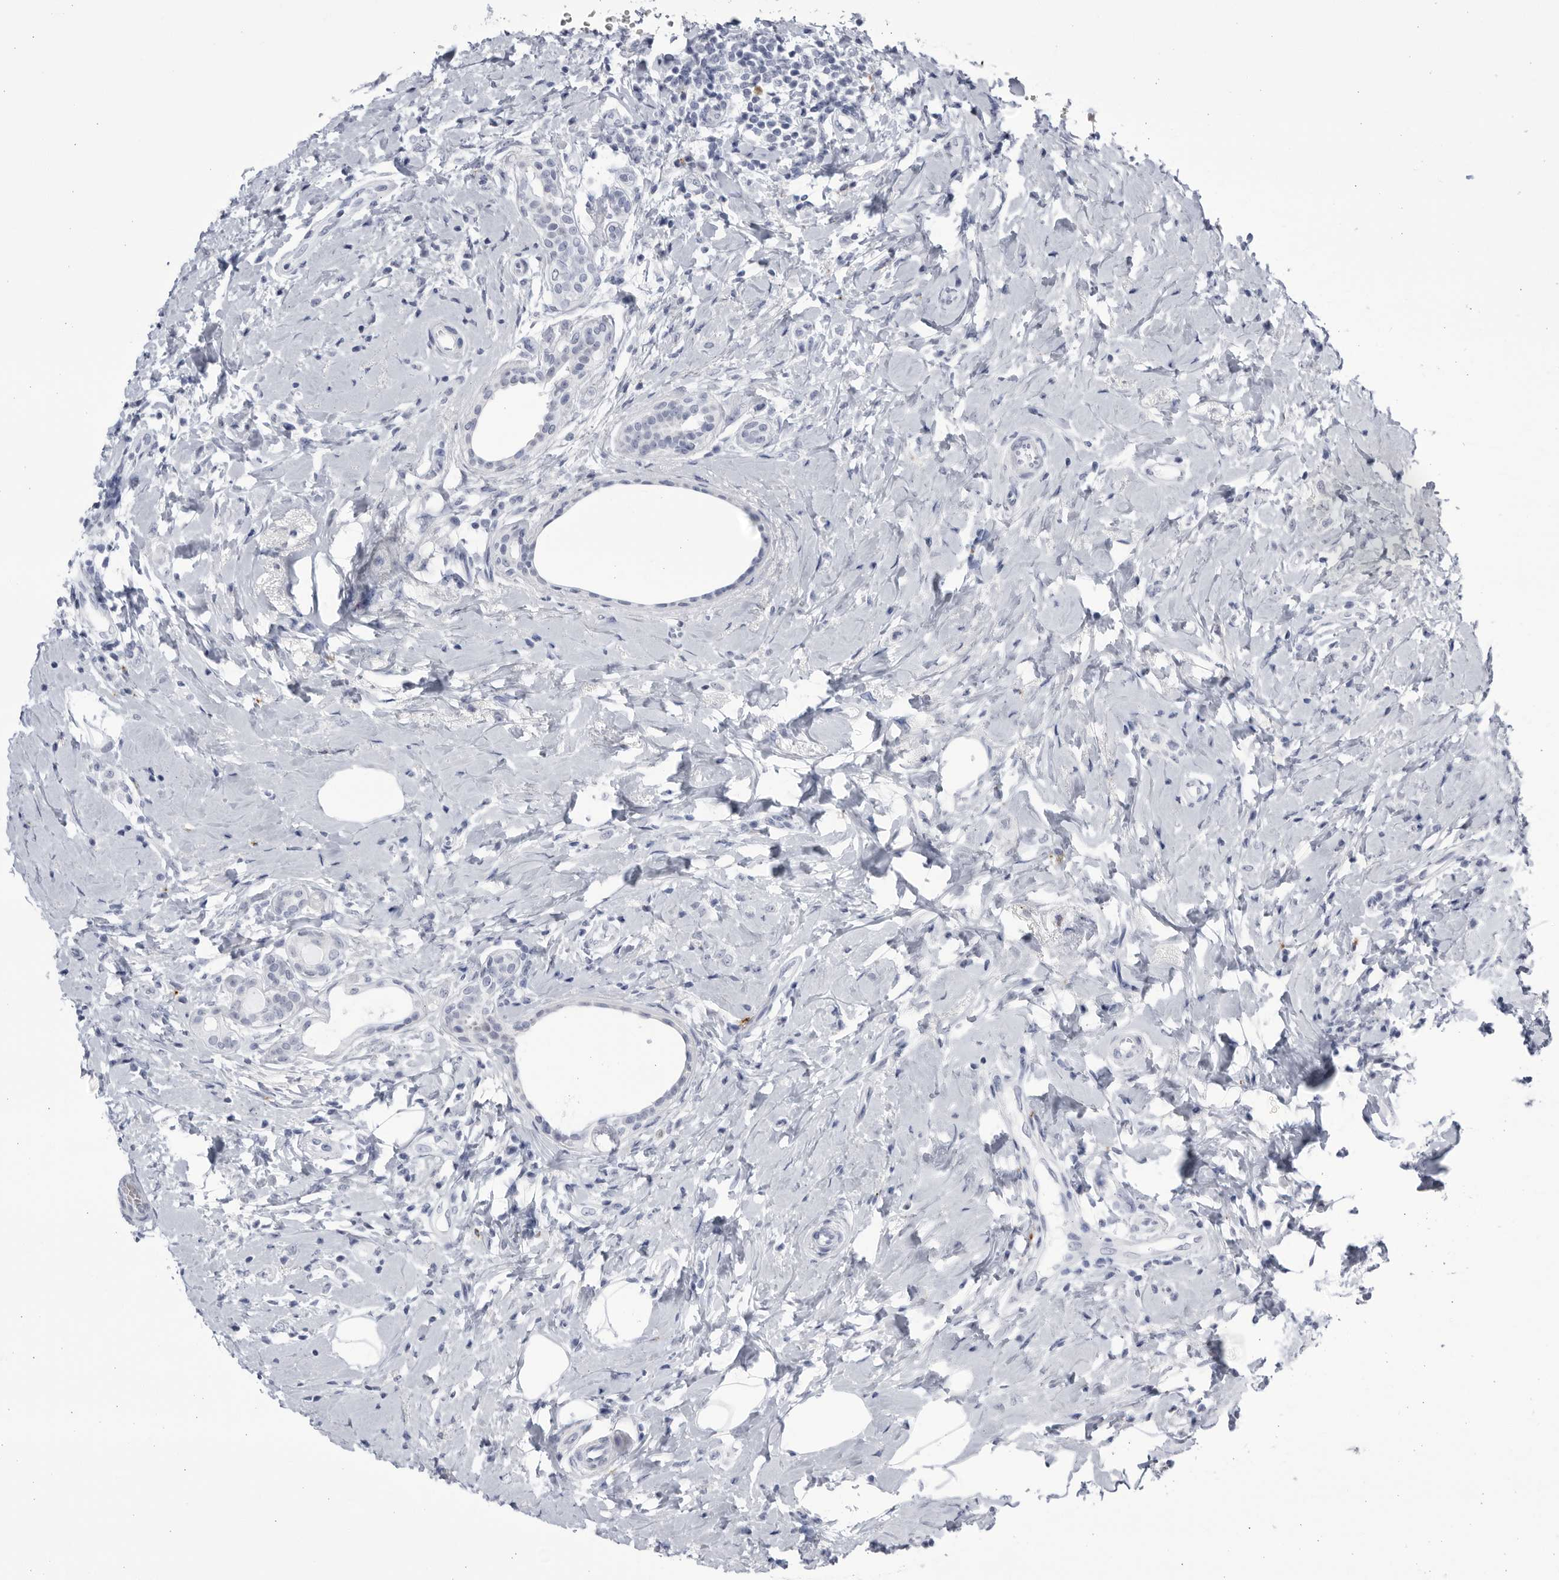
{"staining": {"intensity": "negative", "quantity": "none", "location": "none"}, "tissue": "breast cancer", "cell_type": "Tumor cells", "image_type": "cancer", "snomed": [{"axis": "morphology", "description": "Lobular carcinoma"}, {"axis": "topography", "description": "Breast"}], "caption": "Immunohistochemical staining of breast cancer (lobular carcinoma) displays no significant expression in tumor cells.", "gene": "CCDC181", "patient": {"sex": "female", "age": 47}}